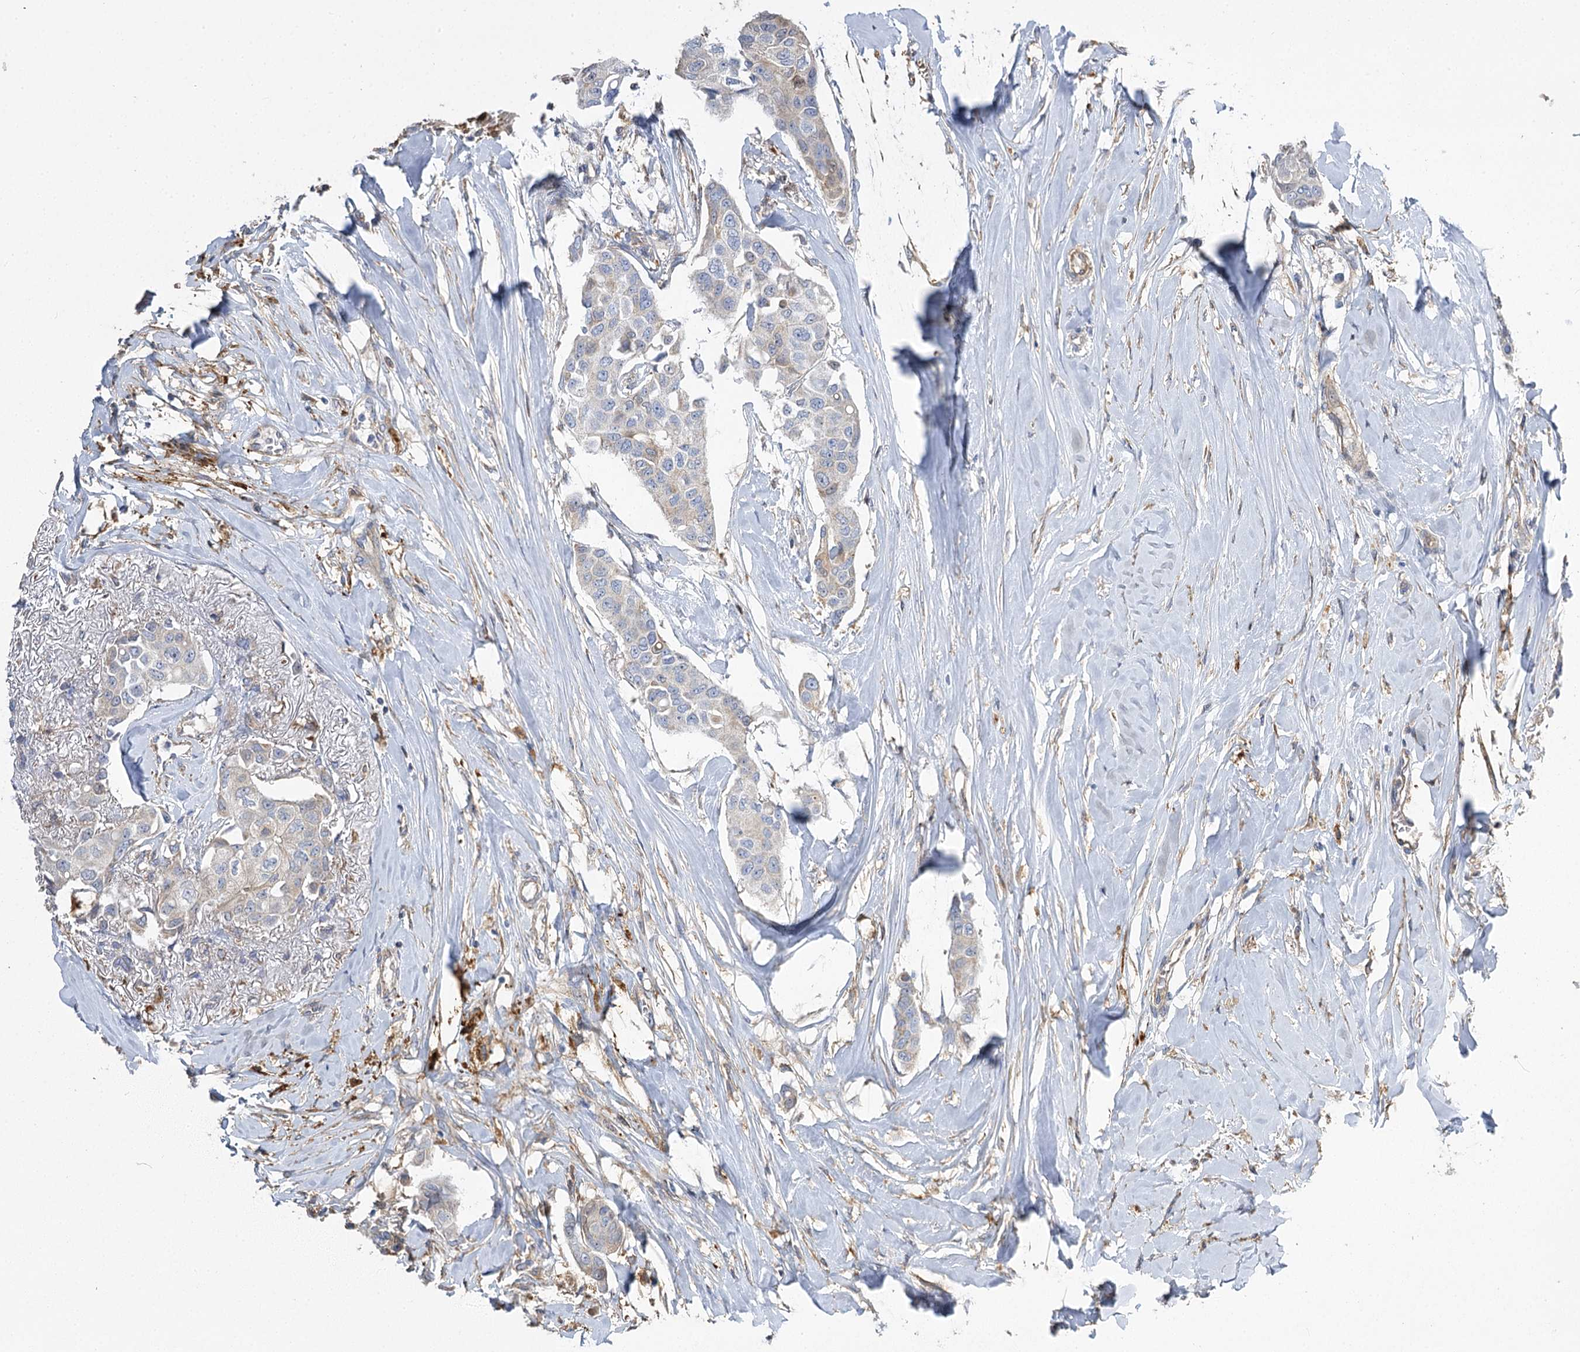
{"staining": {"intensity": "negative", "quantity": "none", "location": "none"}, "tissue": "breast cancer", "cell_type": "Tumor cells", "image_type": "cancer", "snomed": [{"axis": "morphology", "description": "Duct carcinoma"}, {"axis": "topography", "description": "Breast"}], "caption": "DAB immunohistochemical staining of breast cancer (invasive ductal carcinoma) displays no significant positivity in tumor cells.", "gene": "RMDN2", "patient": {"sex": "female", "age": 80}}